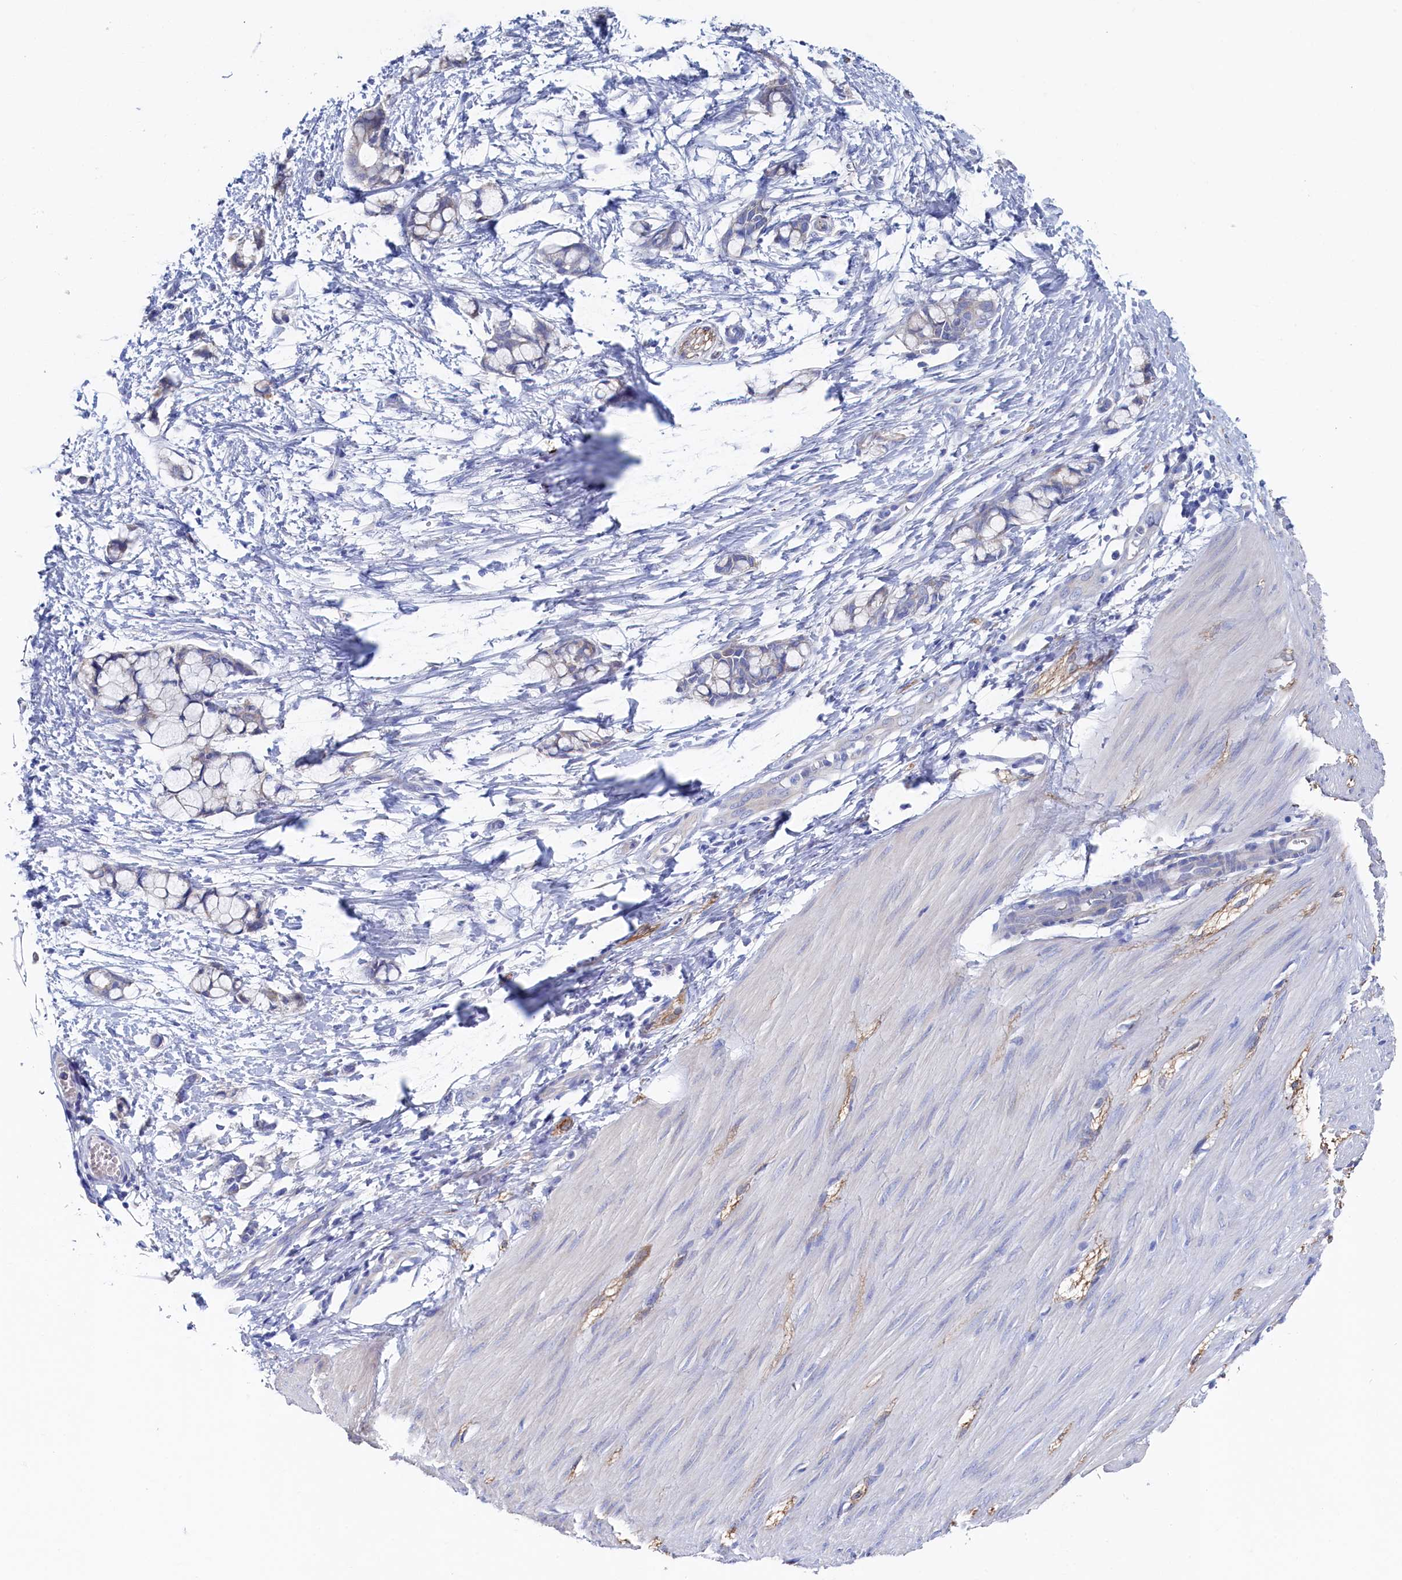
{"staining": {"intensity": "negative", "quantity": "none", "location": "none"}, "tissue": "smooth muscle", "cell_type": "Smooth muscle cells", "image_type": "normal", "snomed": [{"axis": "morphology", "description": "Normal tissue, NOS"}, {"axis": "morphology", "description": "Adenocarcinoma, NOS"}, {"axis": "topography", "description": "Colon"}, {"axis": "topography", "description": "Peripheral nerve tissue"}], "caption": "Immunohistochemistry micrograph of benign smooth muscle stained for a protein (brown), which reveals no staining in smooth muscle cells. (Stains: DAB (3,3'-diaminobenzidine) IHC with hematoxylin counter stain, Microscopy: brightfield microscopy at high magnification).", "gene": "TMOD2", "patient": {"sex": "male", "age": 14}}